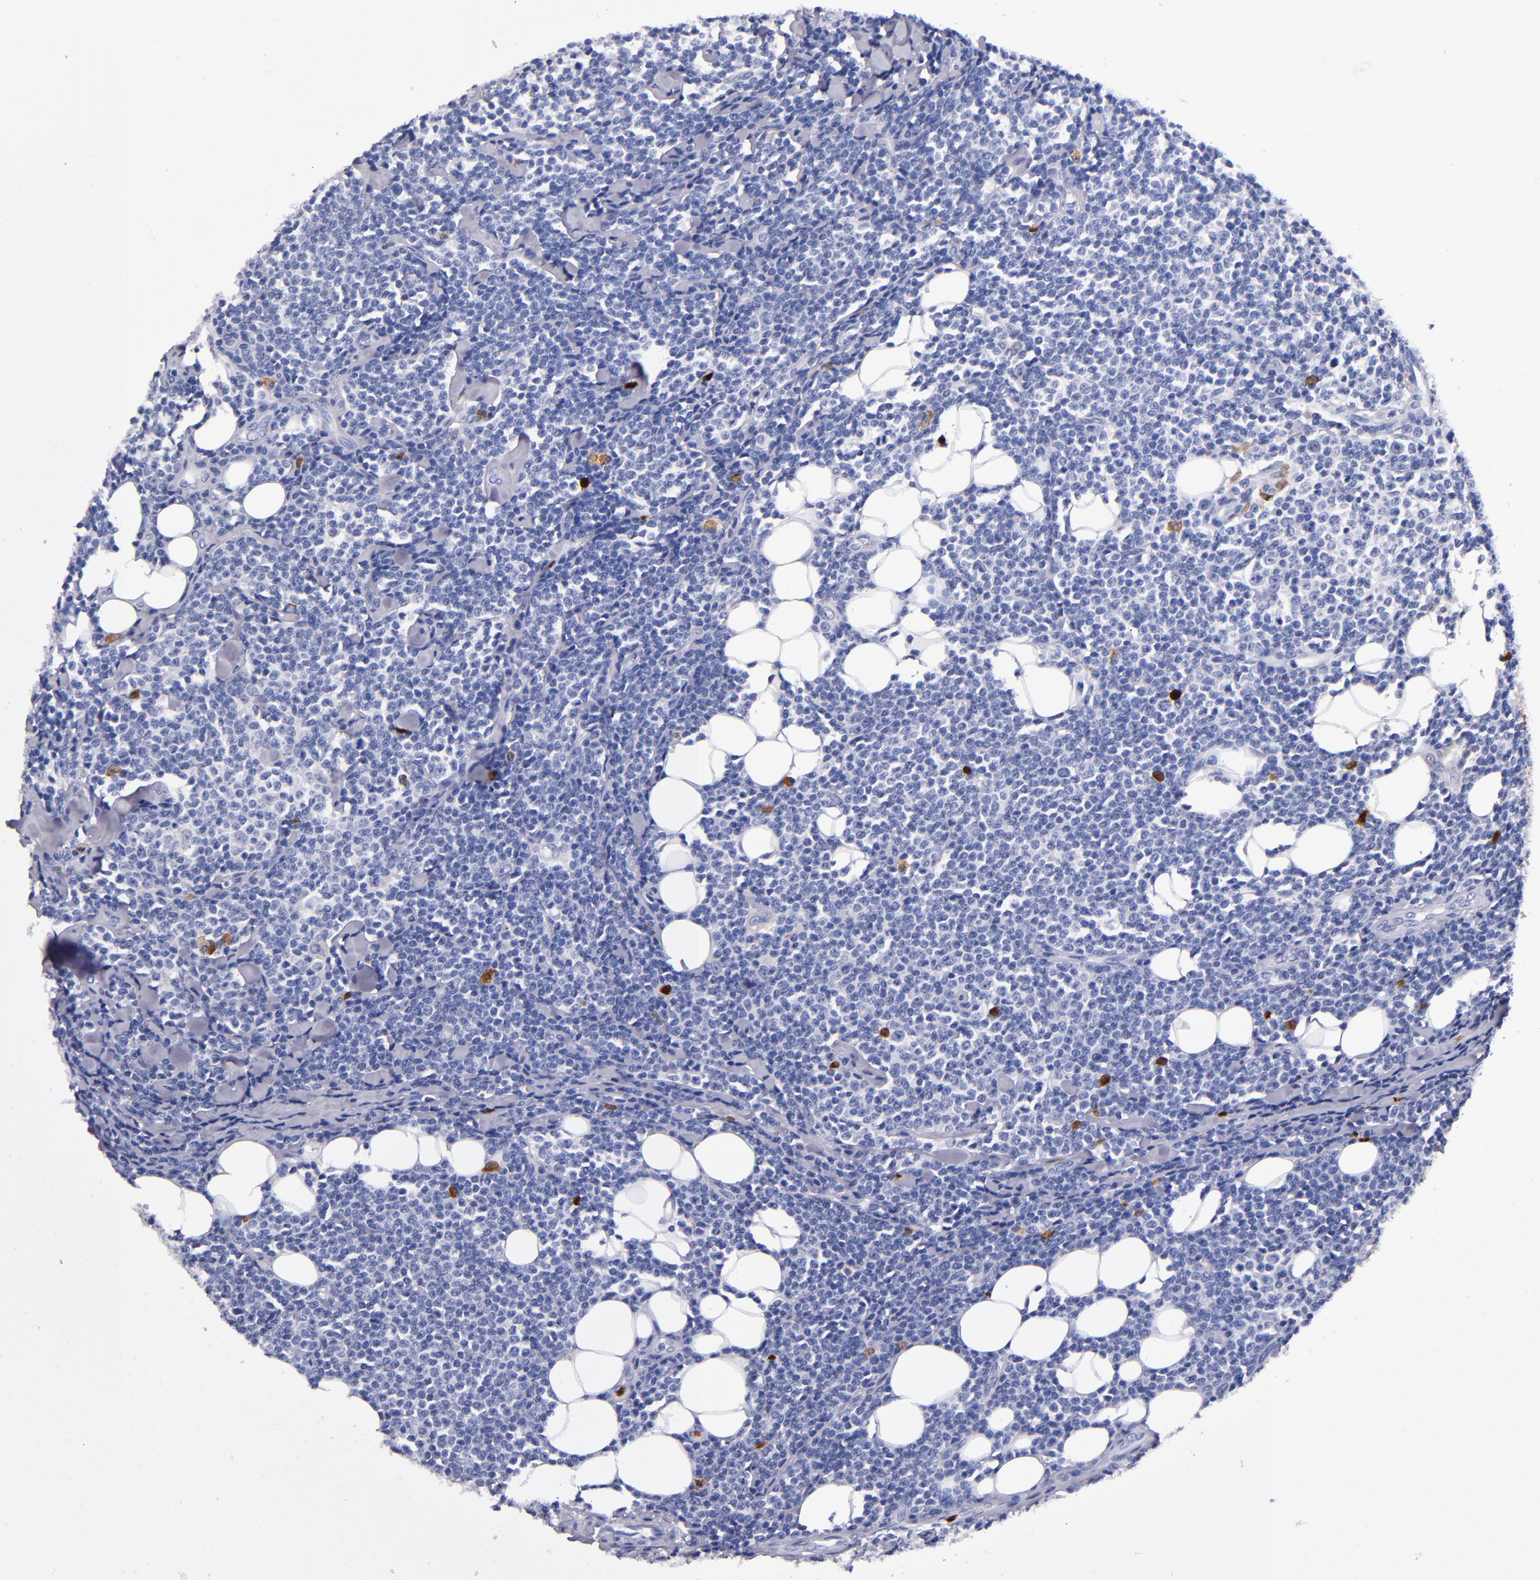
{"staining": {"intensity": "strong", "quantity": "<25%", "location": "cytoplasmic/membranous,nuclear"}, "tissue": "lymphoma", "cell_type": "Tumor cells", "image_type": "cancer", "snomed": [{"axis": "morphology", "description": "Malignant lymphoma, non-Hodgkin's type, Low grade"}, {"axis": "topography", "description": "Soft tissue"}], "caption": "Protein staining displays strong cytoplasmic/membranous and nuclear staining in about <25% of tumor cells in malignant lymphoma, non-Hodgkin's type (low-grade).", "gene": "S100A8", "patient": {"sex": "male", "age": 92}}